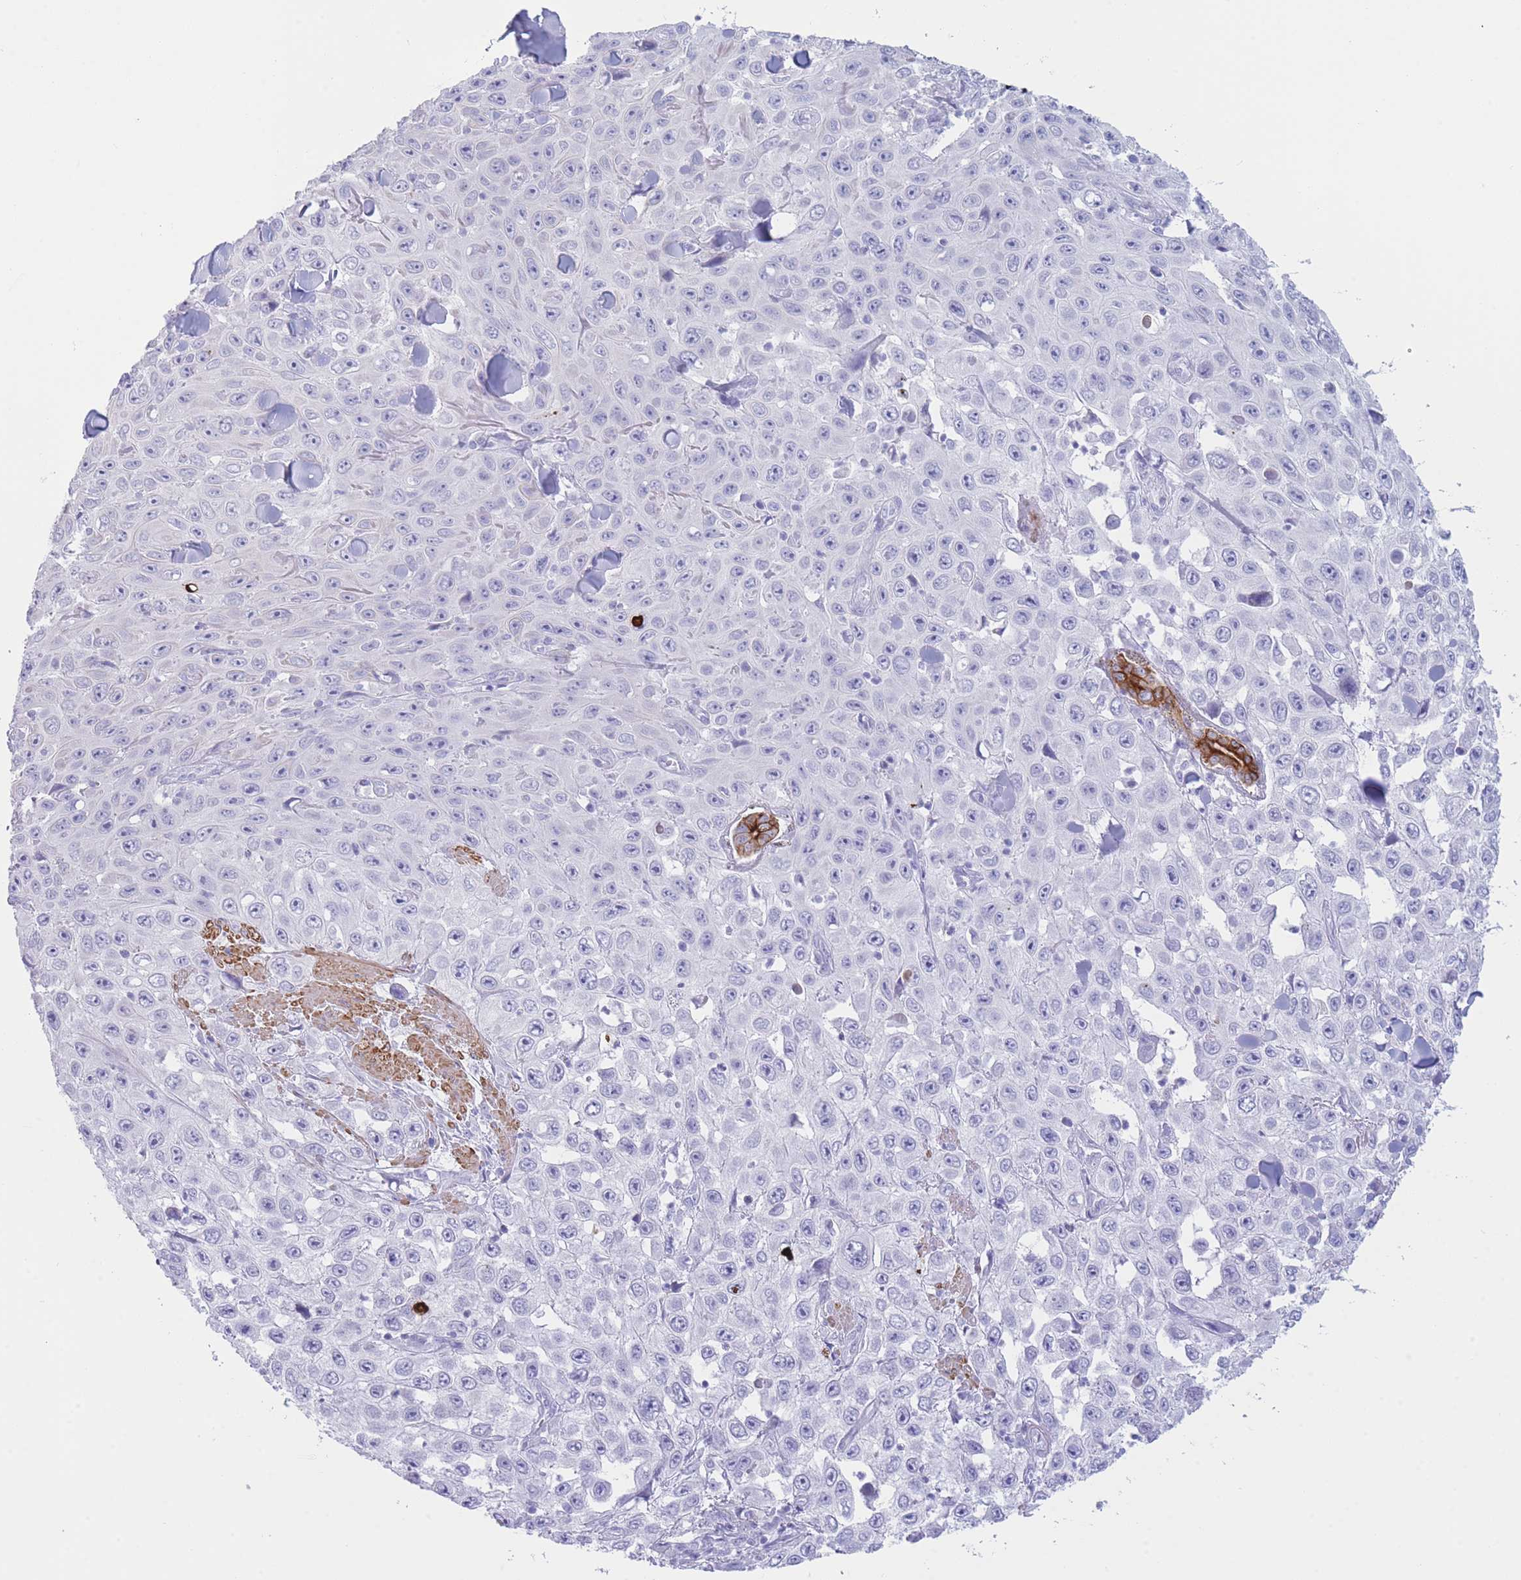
{"staining": {"intensity": "negative", "quantity": "none", "location": "none"}, "tissue": "skin cancer", "cell_type": "Tumor cells", "image_type": "cancer", "snomed": [{"axis": "morphology", "description": "Squamous cell carcinoma, NOS"}, {"axis": "topography", "description": "Skin"}], "caption": "A high-resolution image shows IHC staining of squamous cell carcinoma (skin), which displays no significant positivity in tumor cells.", "gene": "VWA8", "patient": {"sex": "male", "age": 82}}